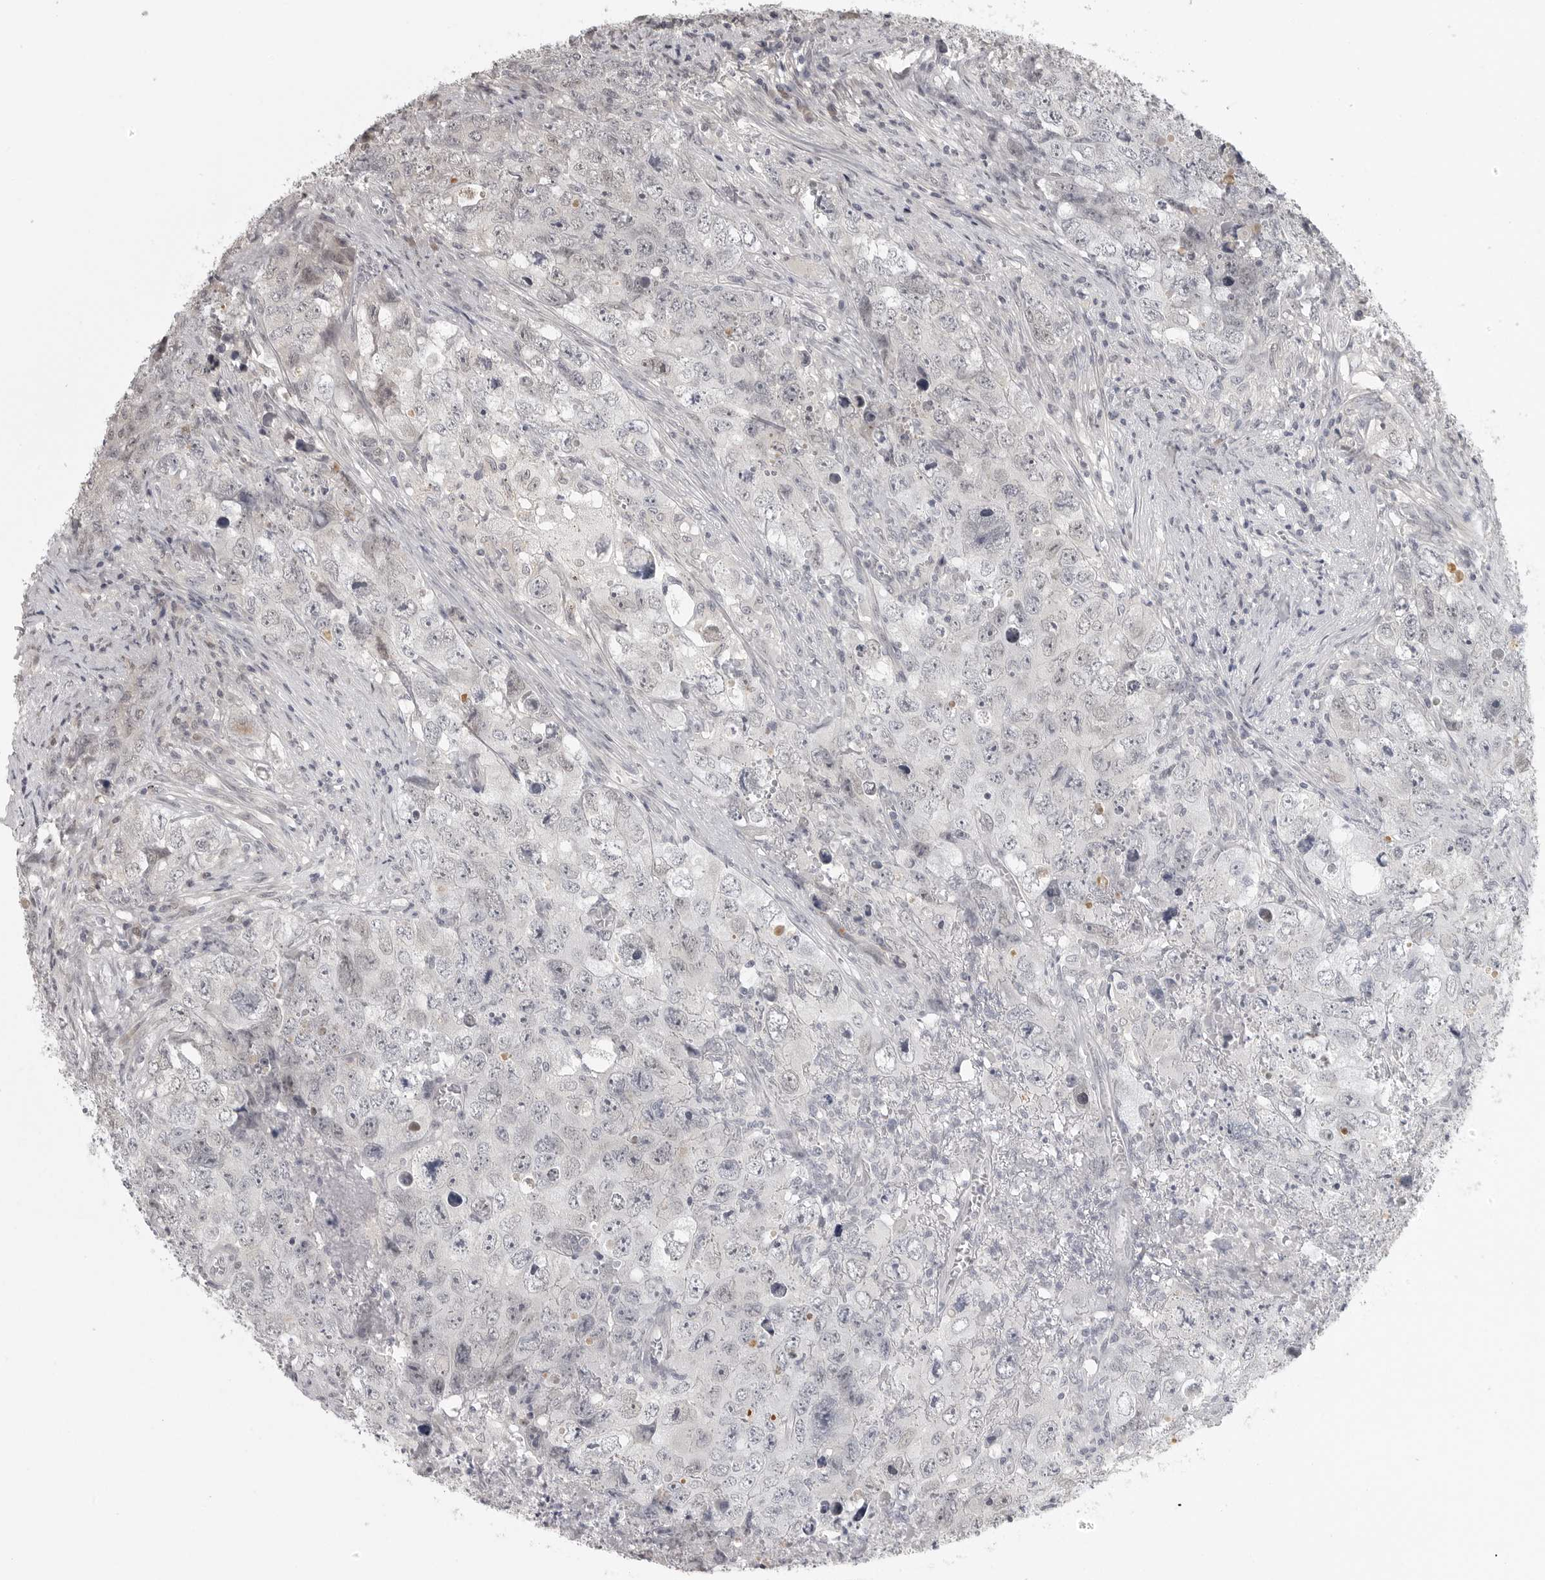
{"staining": {"intensity": "weak", "quantity": "25%-75%", "location": "nuclear"}, "tissue": "testis cancer", "cell_type": "Tumor cells", "image_type": "cancer", "snomed": [{"axis": "morphology", "description": "Seminoma, NOS"}, {"axis": "morphology", "description": "Carcinoma, Embryonal, NOS"}, {"axis": "topography", "description": "Testis"}], "caption": "Immunohistochemistry (IHC) micrograph of neoplastic tissue: seminoma (testis) stained using immunohistochemistry demonstrates low levels of weak protein expression localized specifically in the nuclear of tumor cells, appearing as a nuclear brown color.", "gene": "UROD", "patient": {"sex": "male", "age": 43}}